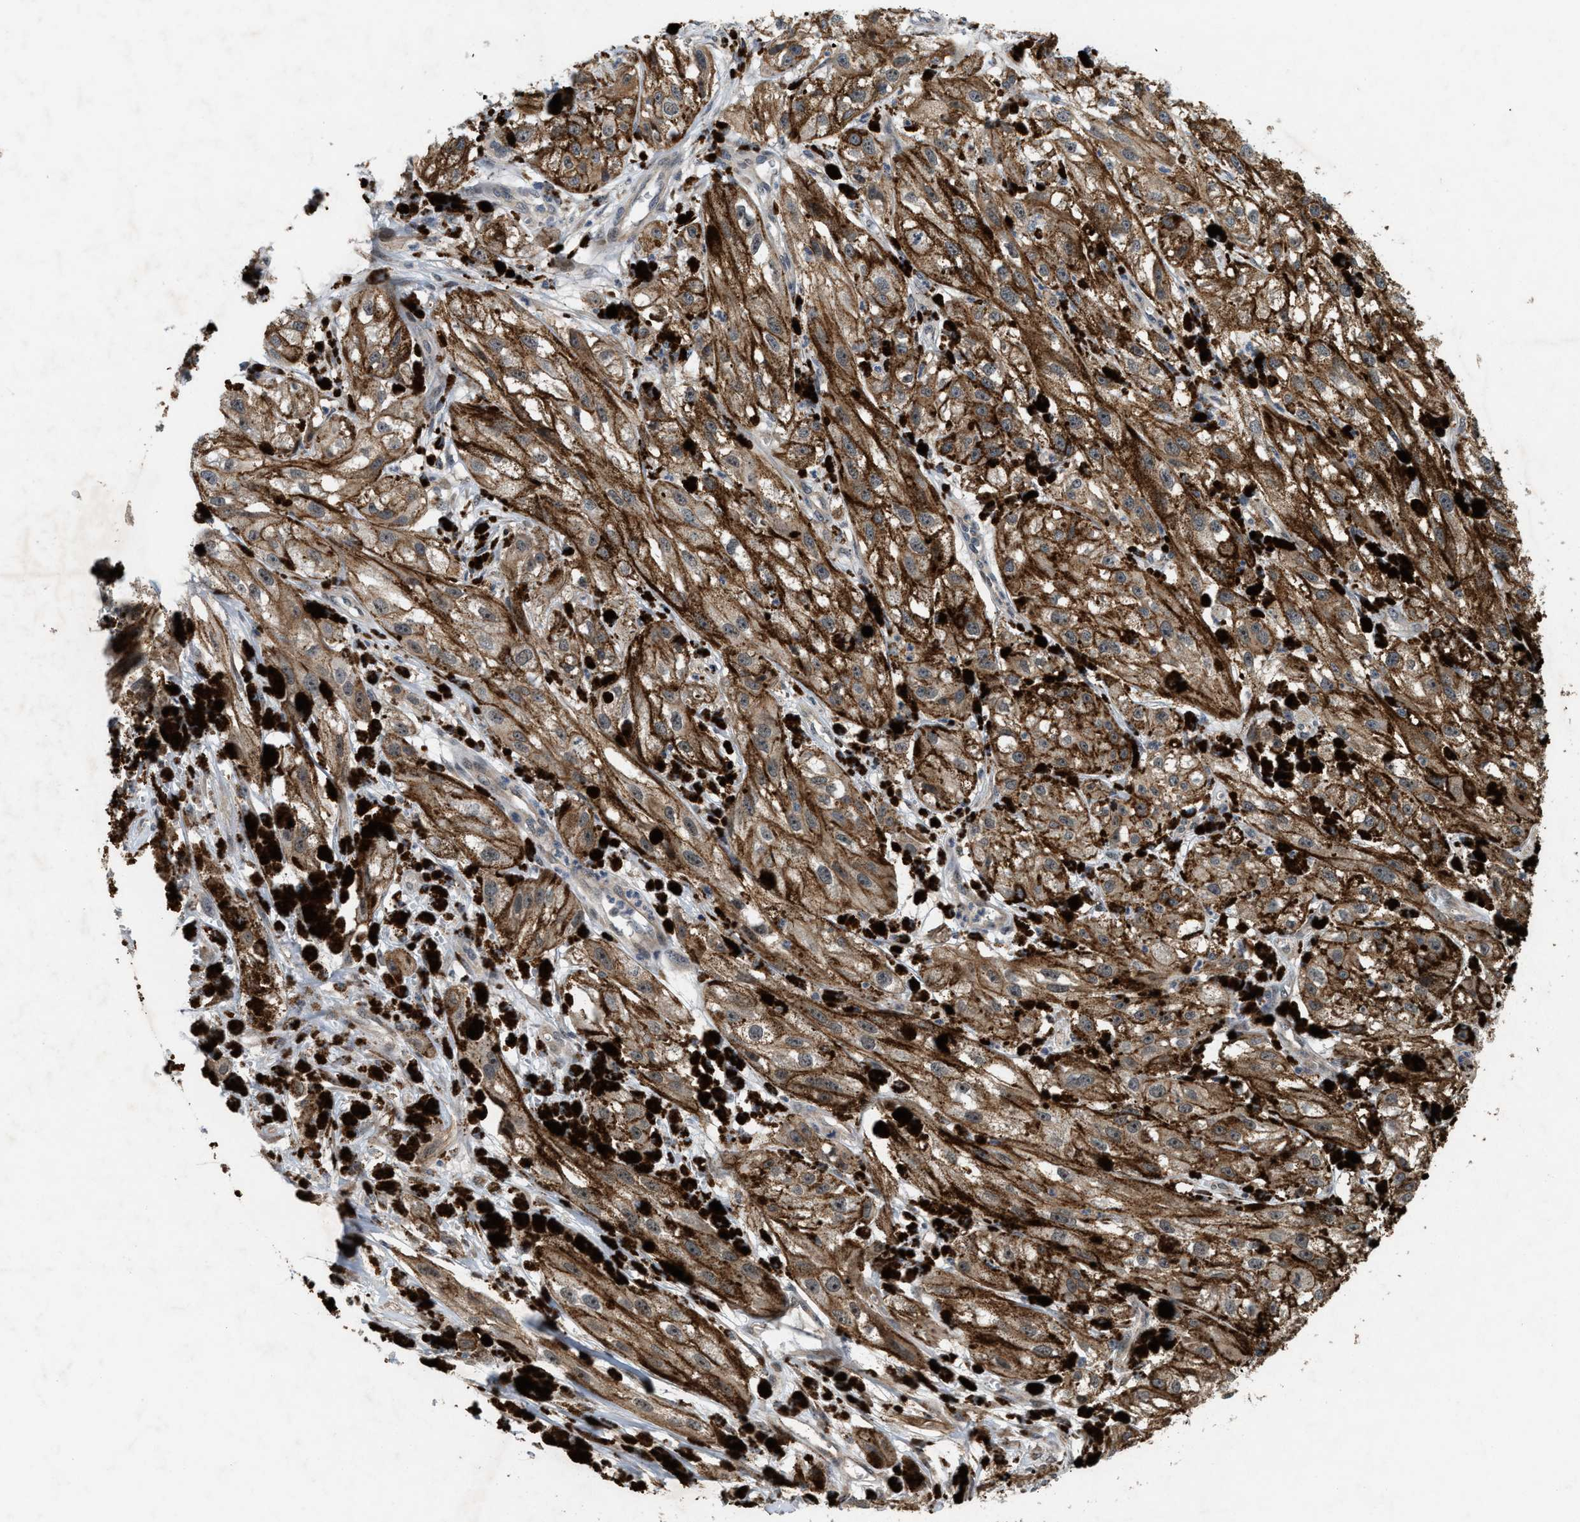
{"staining": {"intensity": "moderate", "quantity": ">75%", "location": "cytoplasmic/membranous"}, "tissue": "melanoma", "cell_type": "Tumor cells", "image_type": "cancer", "snomed": [{"axis": "morphology", "description": "Malignant melanoma, NOS"}, {"axis": "topography", "description": "Skin"}], "caption": "DAB immunohistochemical staining of human malignant melanoma exhibits moderate cytoplasmic/membranous protein expression in approximately >75% of tumor cells. (DAB (3,3'-diaminobenzidine) IHC with brightfield microscopy, high magnification).", "gene": "MFSD6", "patient": {"sex": "male", "age": 88}}